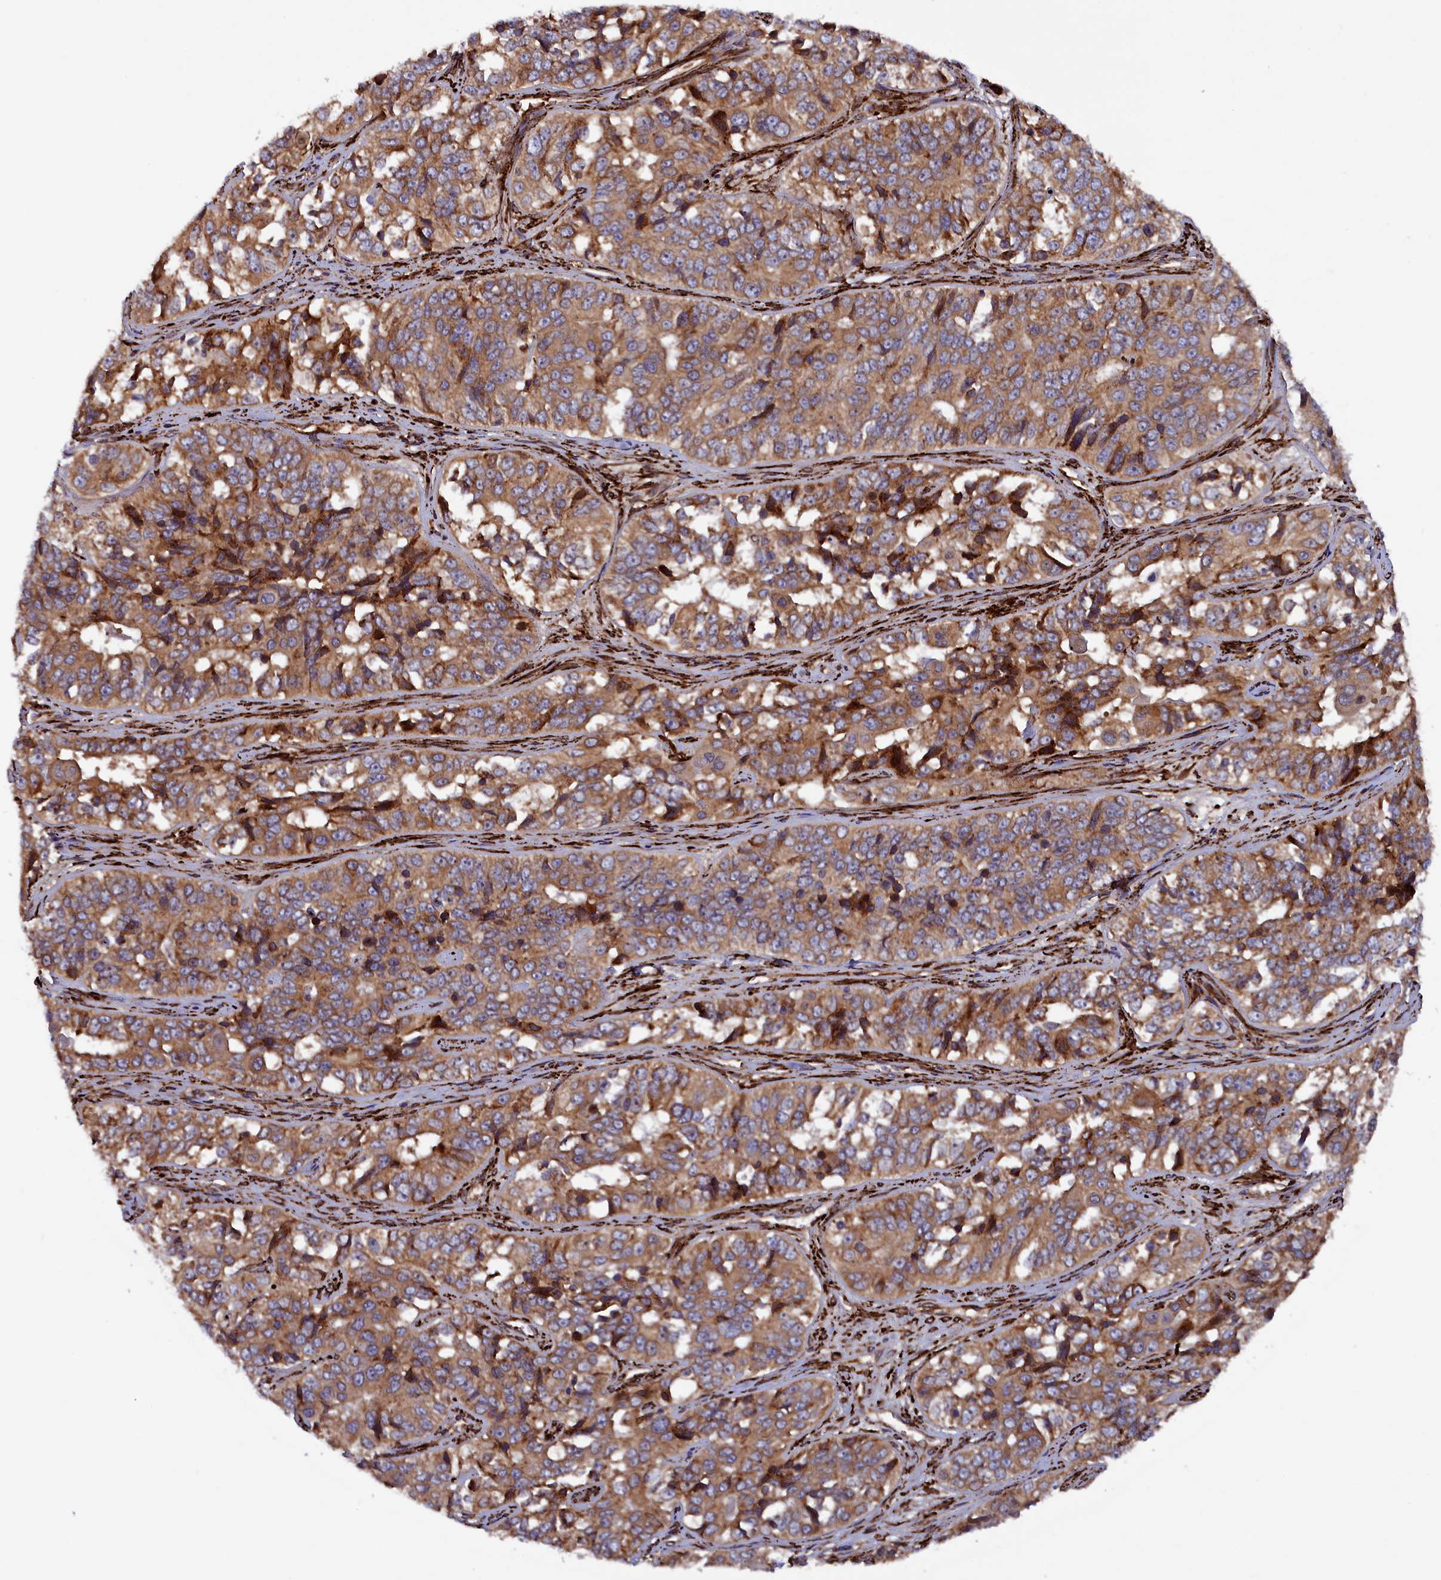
{"staining": {"intensity": "moderate", "quantity": ">75%", "location": "cytoplasmic/membranous"}, "tissue": "ovarian cancer", "cell_type": "Tumor cells", "image_type": "cancer", "snomed": [{"axis": "morphology", "description": "Carcinoma, endometroid"}, {"axis": "topography", "description": "Ovary"}], "caption": "Immunohistochemistry (IHC) of human ovarian cancer (endometroid carcinoma) displays medium levels of moderate cytoplasmic/membranous staining in approximately >75% of tumor cells.", "gene": "ARRDC4", "patient": {"sex": "female", "age": 51}}